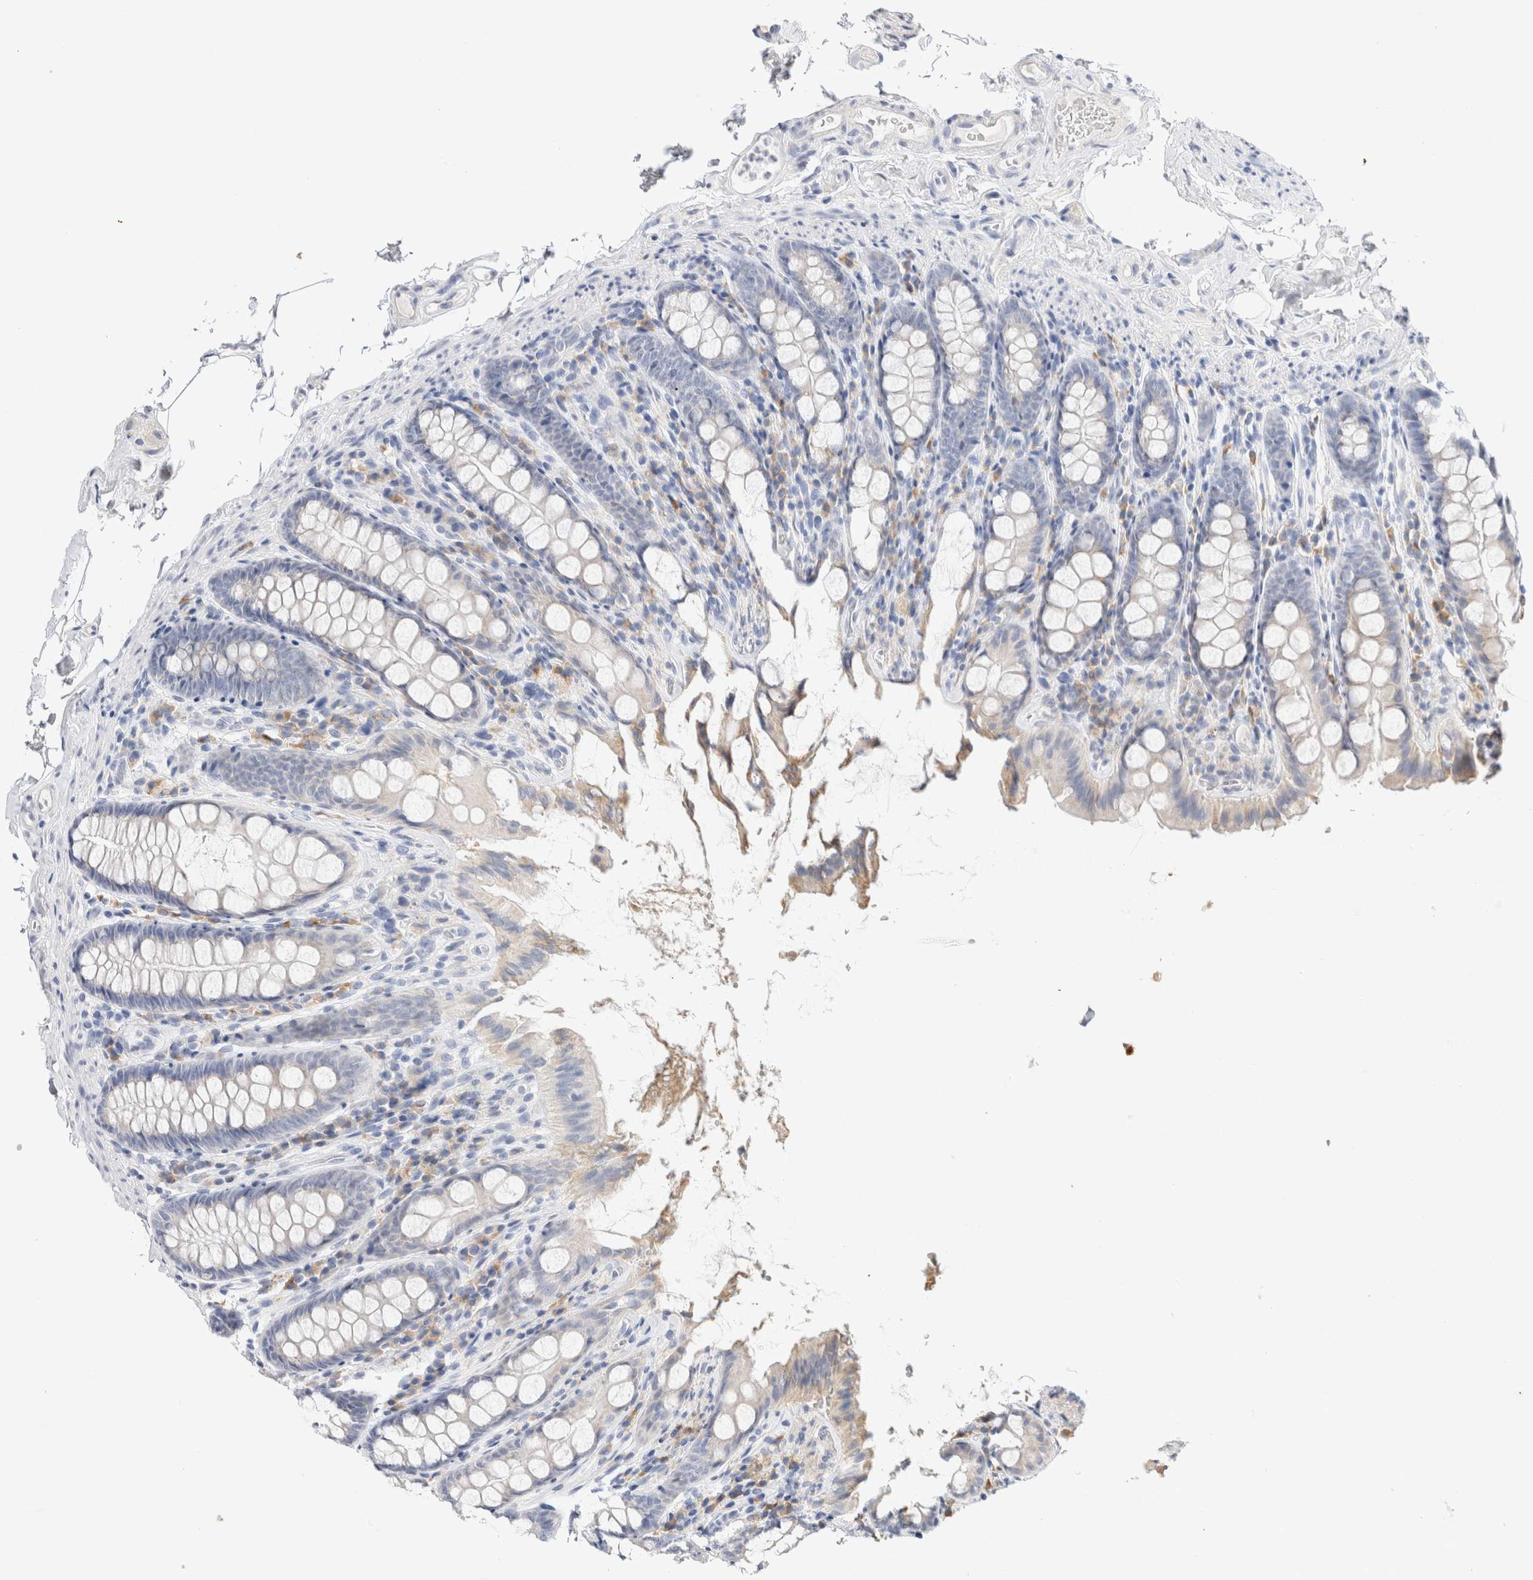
{"staining": {"intensity": "negative", "quantity": "none", "location": "none"}, "tissue": "colon", "cell_type": "Endothelial cells", "image_type": "normal", "snomed": [{"axis": "morphology", "description": "Normal tissue, NOS"}, {"axis": "topography", "description": "Colon"}, {"axis": "topography", "description": "Peripheral nerve tissue"}], "caption": "This micrograph is of benign colon stained with immunohistochemistry to label a protein in brown with the nuclei are counter-stained blue. There is no staining in endothelial cells.", "gene": "GADD45G", "patient": {"sex": "female", "age": 61}}